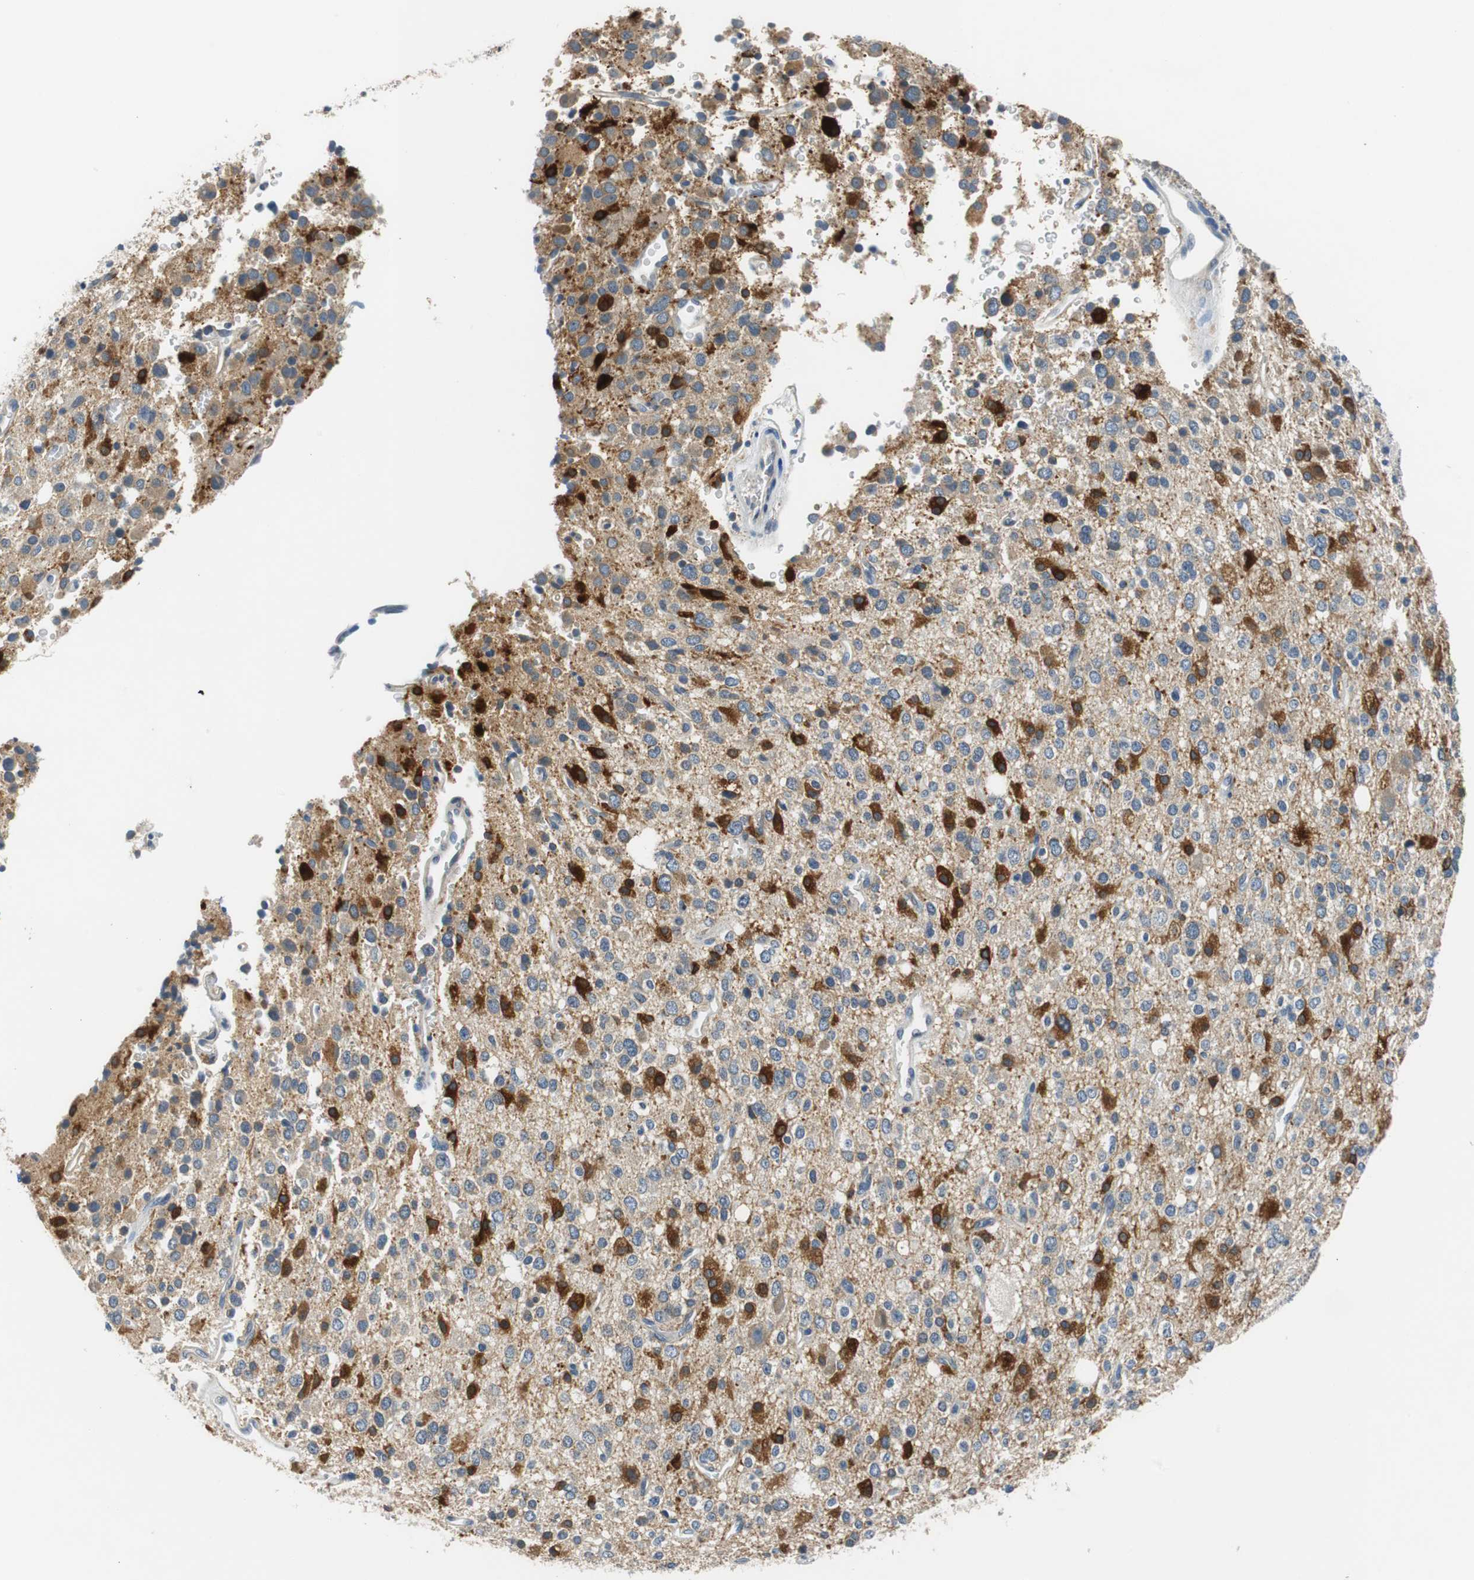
{"staining": {"intensity": "strong", "quantity": "<25%", "location": "cytoplasmic/membranous"}, "tissue": "glioma", "cell_type": "Tumor cells", "image_type": "cancer", "snomed": [{"axis": "morphology", "description": "Glioma, malignant, High grade"}, {"axis": "topography", "description": "Brain"}], "caption": "Immunohistochemistry (DAB (3,3'-diaminobenzidine)) staining of high-grade glioma (malignant) shows strong cytoplasmic/membranous protein staining in approximately <25% of tumor cells. (Stains: DAB (3,3'-diaminobenzidine) in brown, nuclei in blue, Microscopy: brightfield microscopy at high magnification).", "gene": "FADS2", "patient": {"sex": "male", "age": 47}}